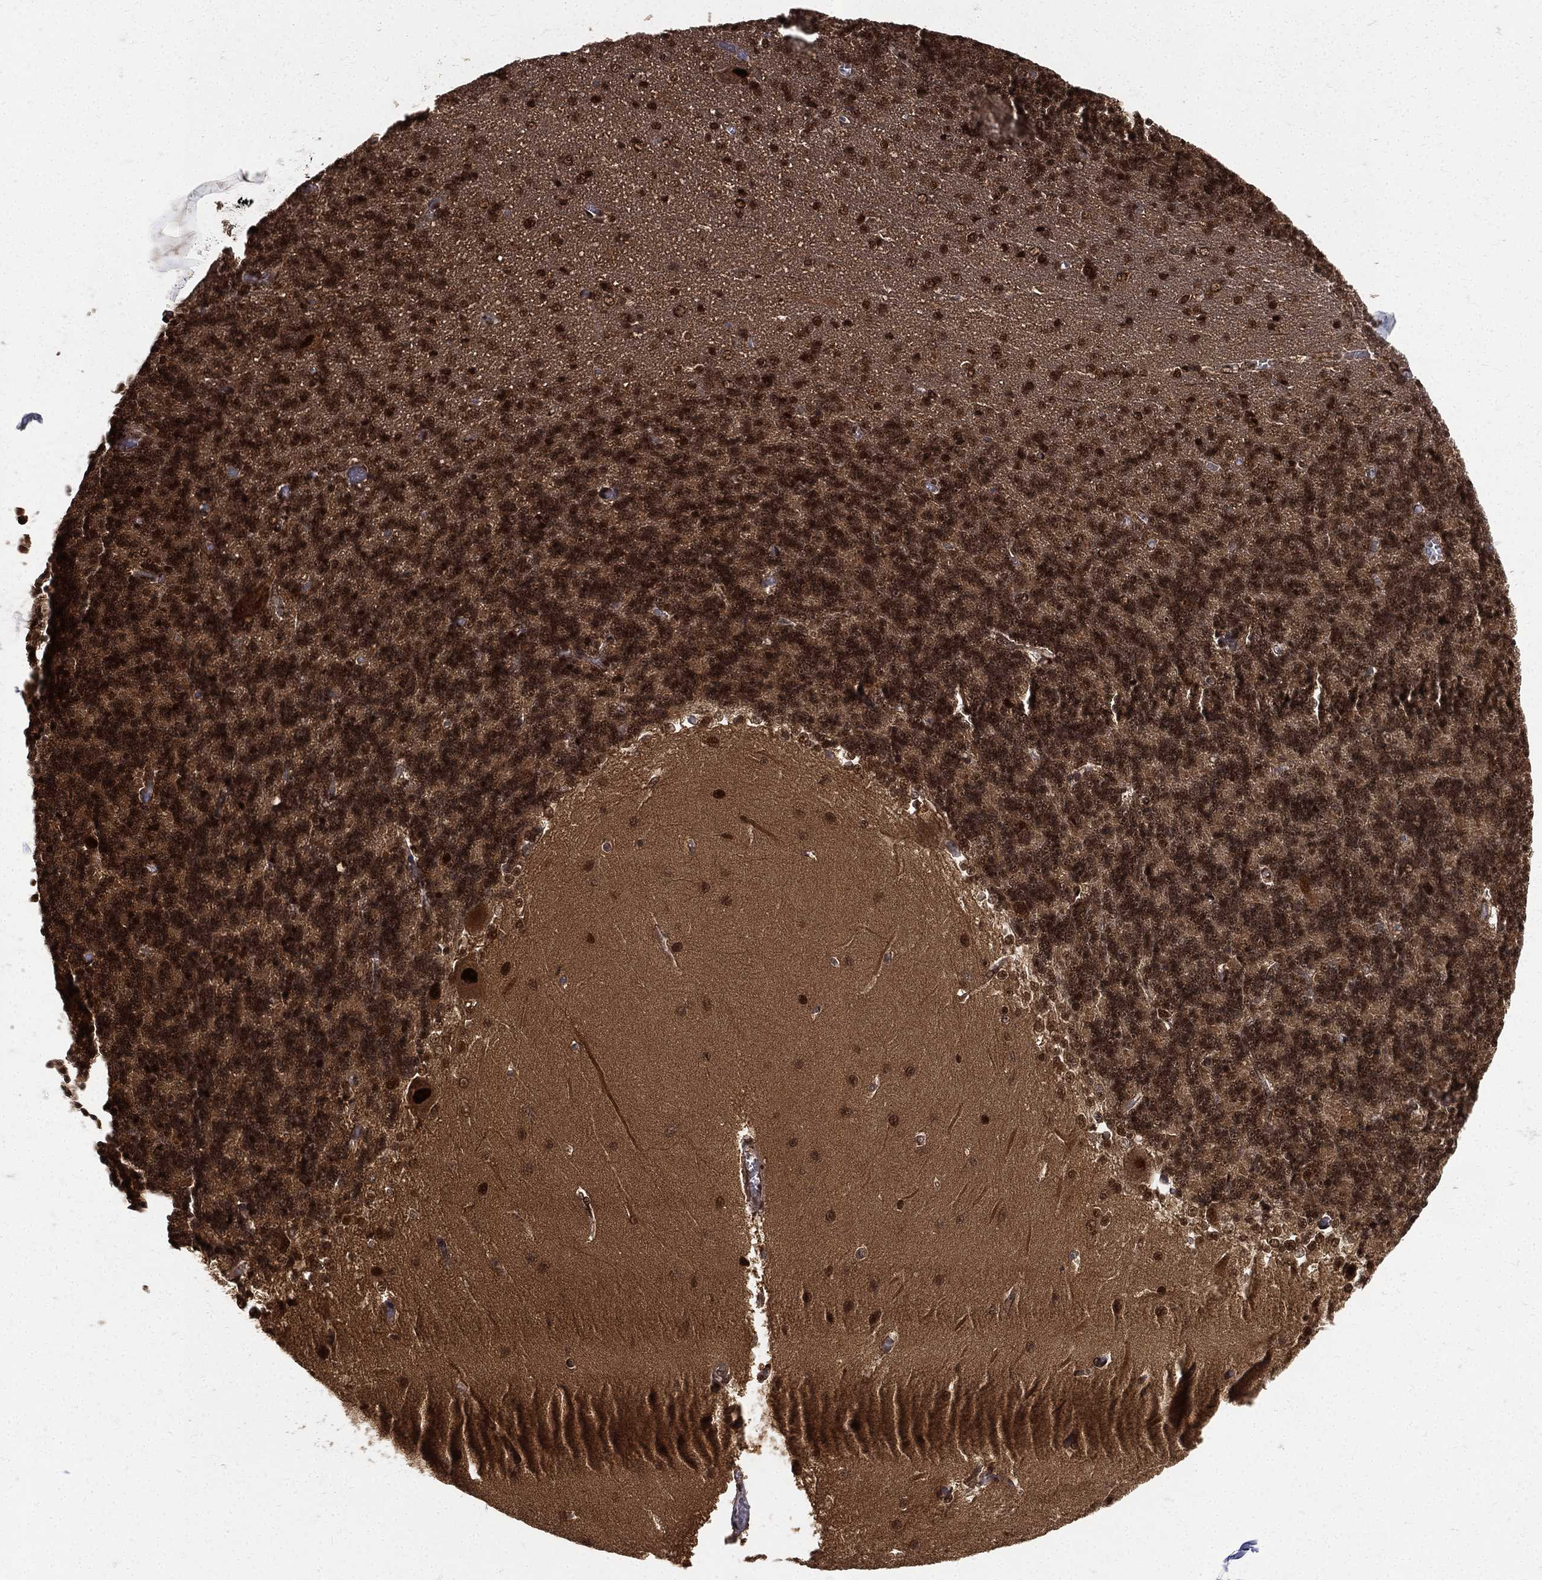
{"staining": {"intensity": "strong", "quantity": ">75%", "location": "nuclear"}, "tissue": "cerebellum", "cell_type": "Cells in granular layer", "image_type": "normal", "snomed": [{"axis": "morphology", "description": "Normal tissue, NOS"}, {"axis": "topography", "description": "Cerebellum"}], "caption": "IHC of normal cerebellum displays high levels of strong nuclear expression in about >75% of cells in granular layer.", "gene": "COPS4", "patient": {"sex": "male", "age": 37}}